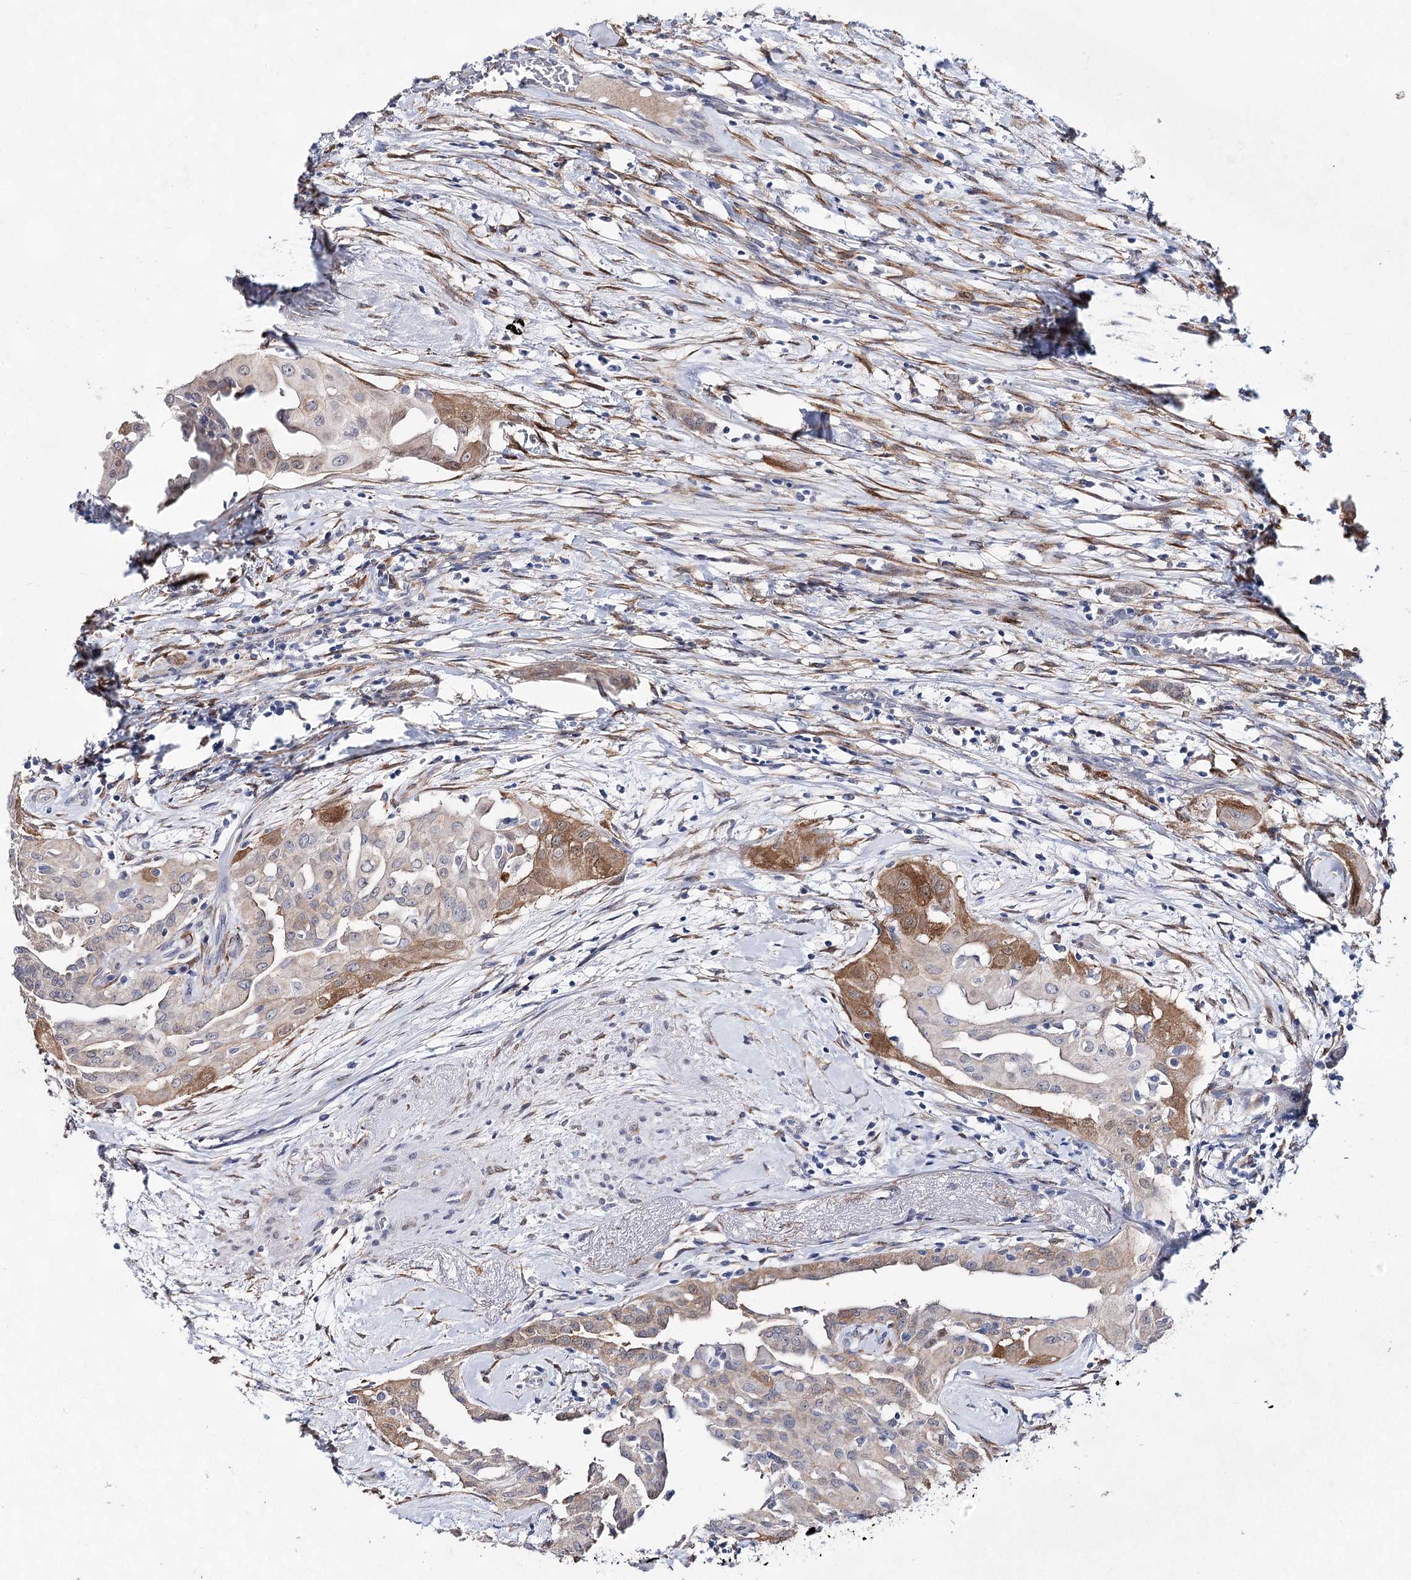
{"staining": {"intensity": "moderate", "quantity": "<25%", "location": "cytoplasmic/membranous"}, "tissue": "thyroid cancer", "cell_type": "Tumor cells", "image_type": "cancer", "snomed": [{"axis": "morphology", "description": "Papillary adenocarcinoma, NOS"}, {"axis": "topography", "description": "Thyroid gland"}], "caption": "Tumor cells show moderate cytoplasmic/membranous staining in about <25% of cells in papillary adenocarcinoma (thyroid).", "gene": "UGDH", "patient": {"sex": "female", "age": 59}}